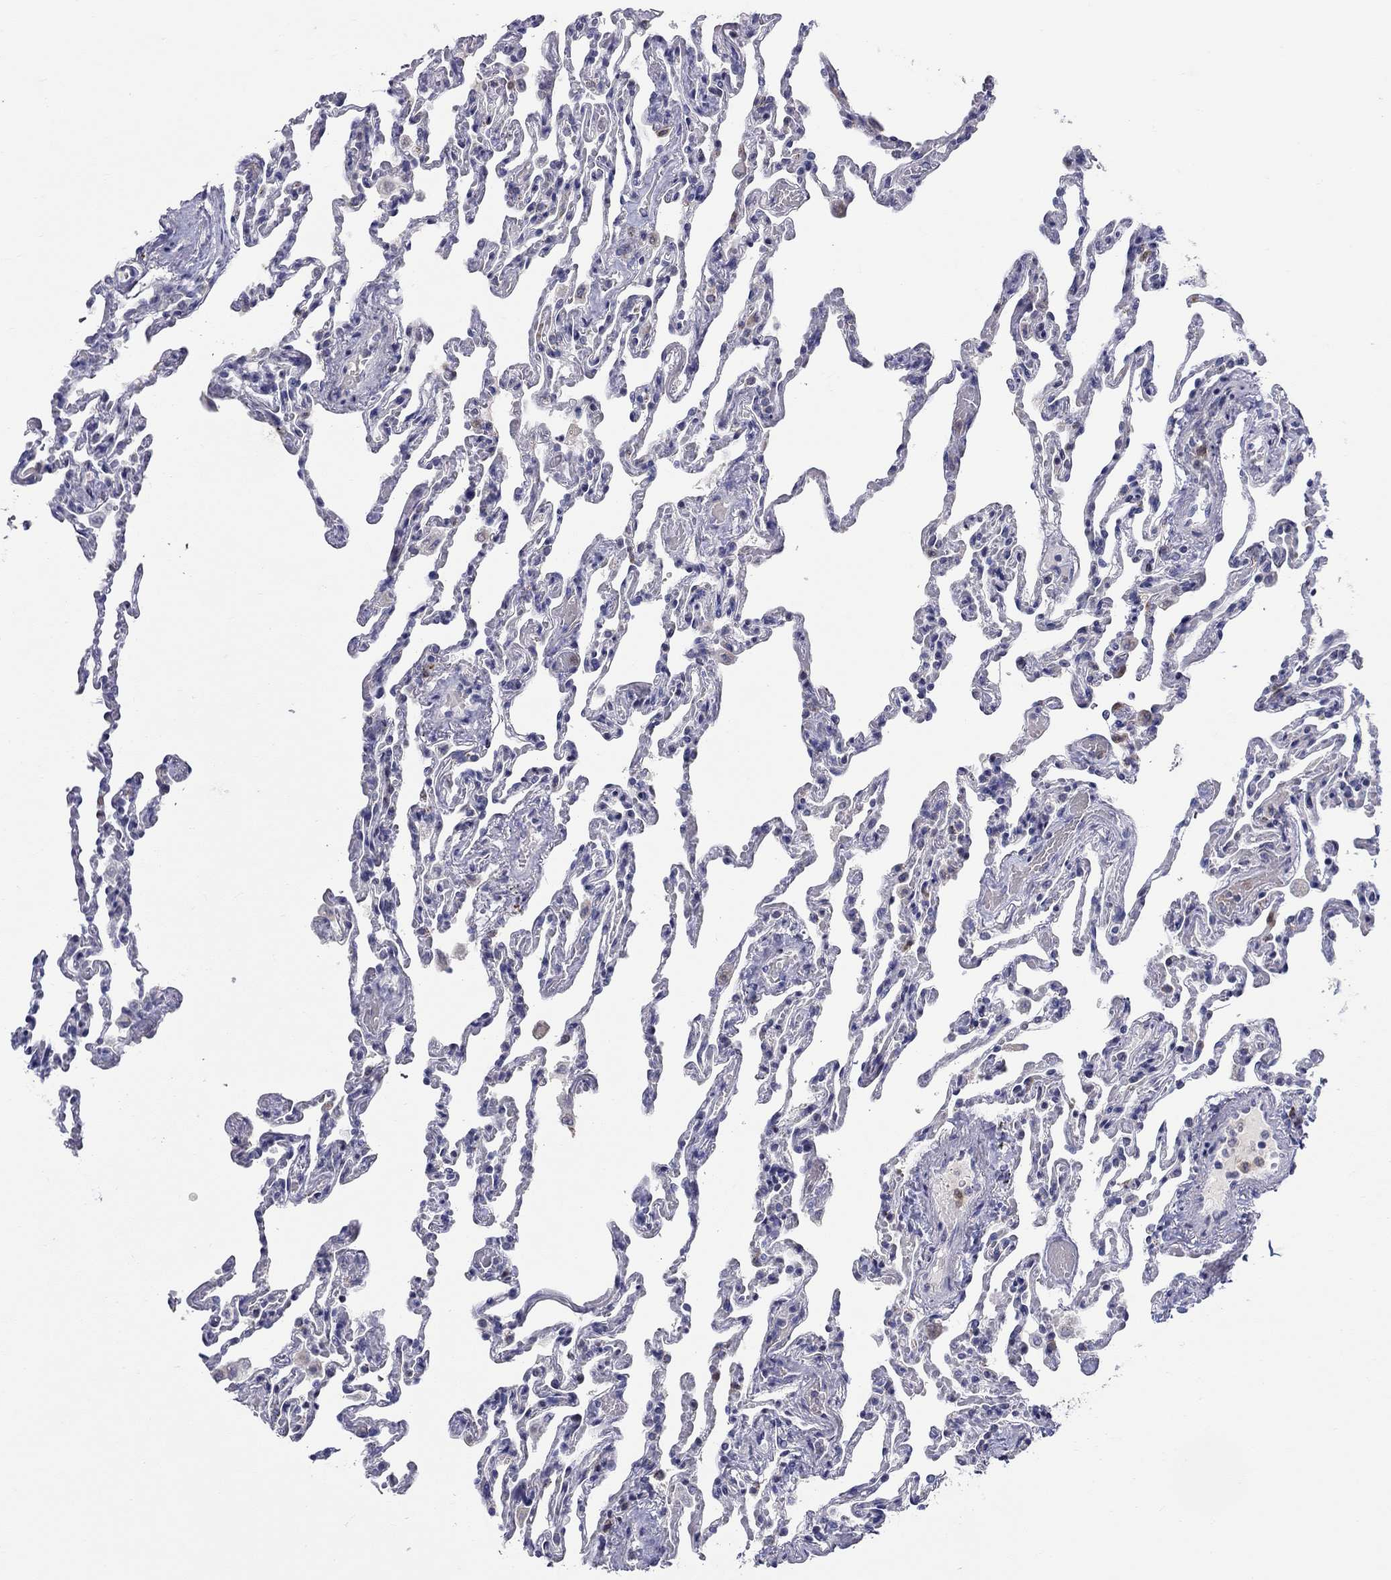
{"staining": {"intensity": "negative", "quantity": "none", "location": "none"}, "tissue": "lung", "cell_type": "Alveolar cells", "image_type": "normal", "snomed": [{"axis": "morphology", "description": "Normal tissue, NOS"}, {"axis": "topography", "description": "Lung"}], "caption": "Immunohistochemistry of unremarkable human lung displays no positivity in alveolar cells.", "gene": "HMX2", "patient": {"sex": "female", "age": 43}}